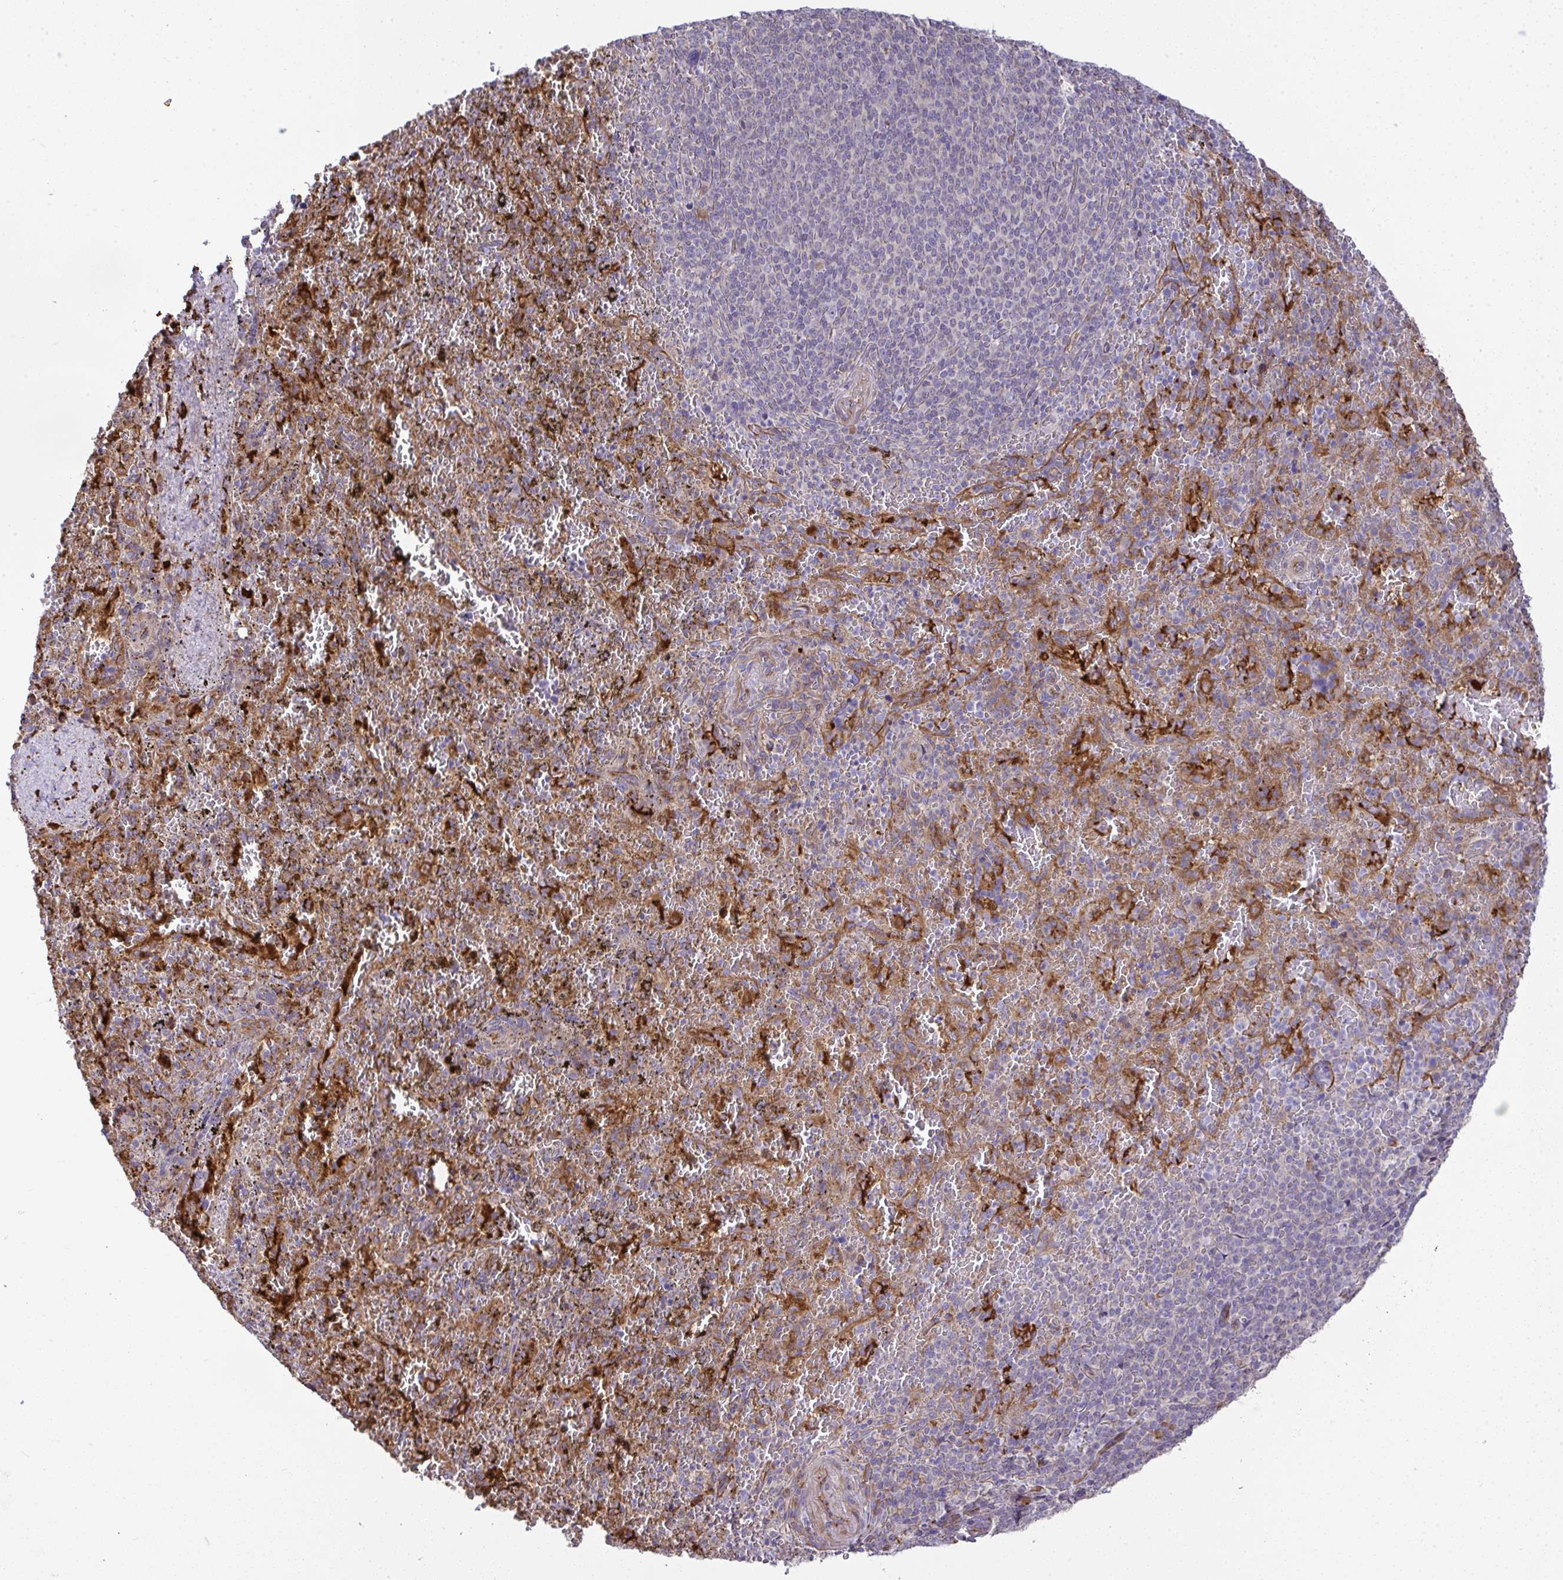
{"staining": {"intensity": "negative", "quantity": "none", "location": "none"}, "tissue": "spleen", "cell_type": "Cells in red pulp", "image_type": "normal", "snomed": [{"axis": "morphology", "description": "Normal tissue, NOS"}, {"axis": "topography", "description": "Spleen"}], "caption": "Immunohistochemical staining of unremarkable human spleen reveals no significant staining in cells in red pulp.", "gene": "GRID2", "patient": {"sex": "female", "age": 50}}